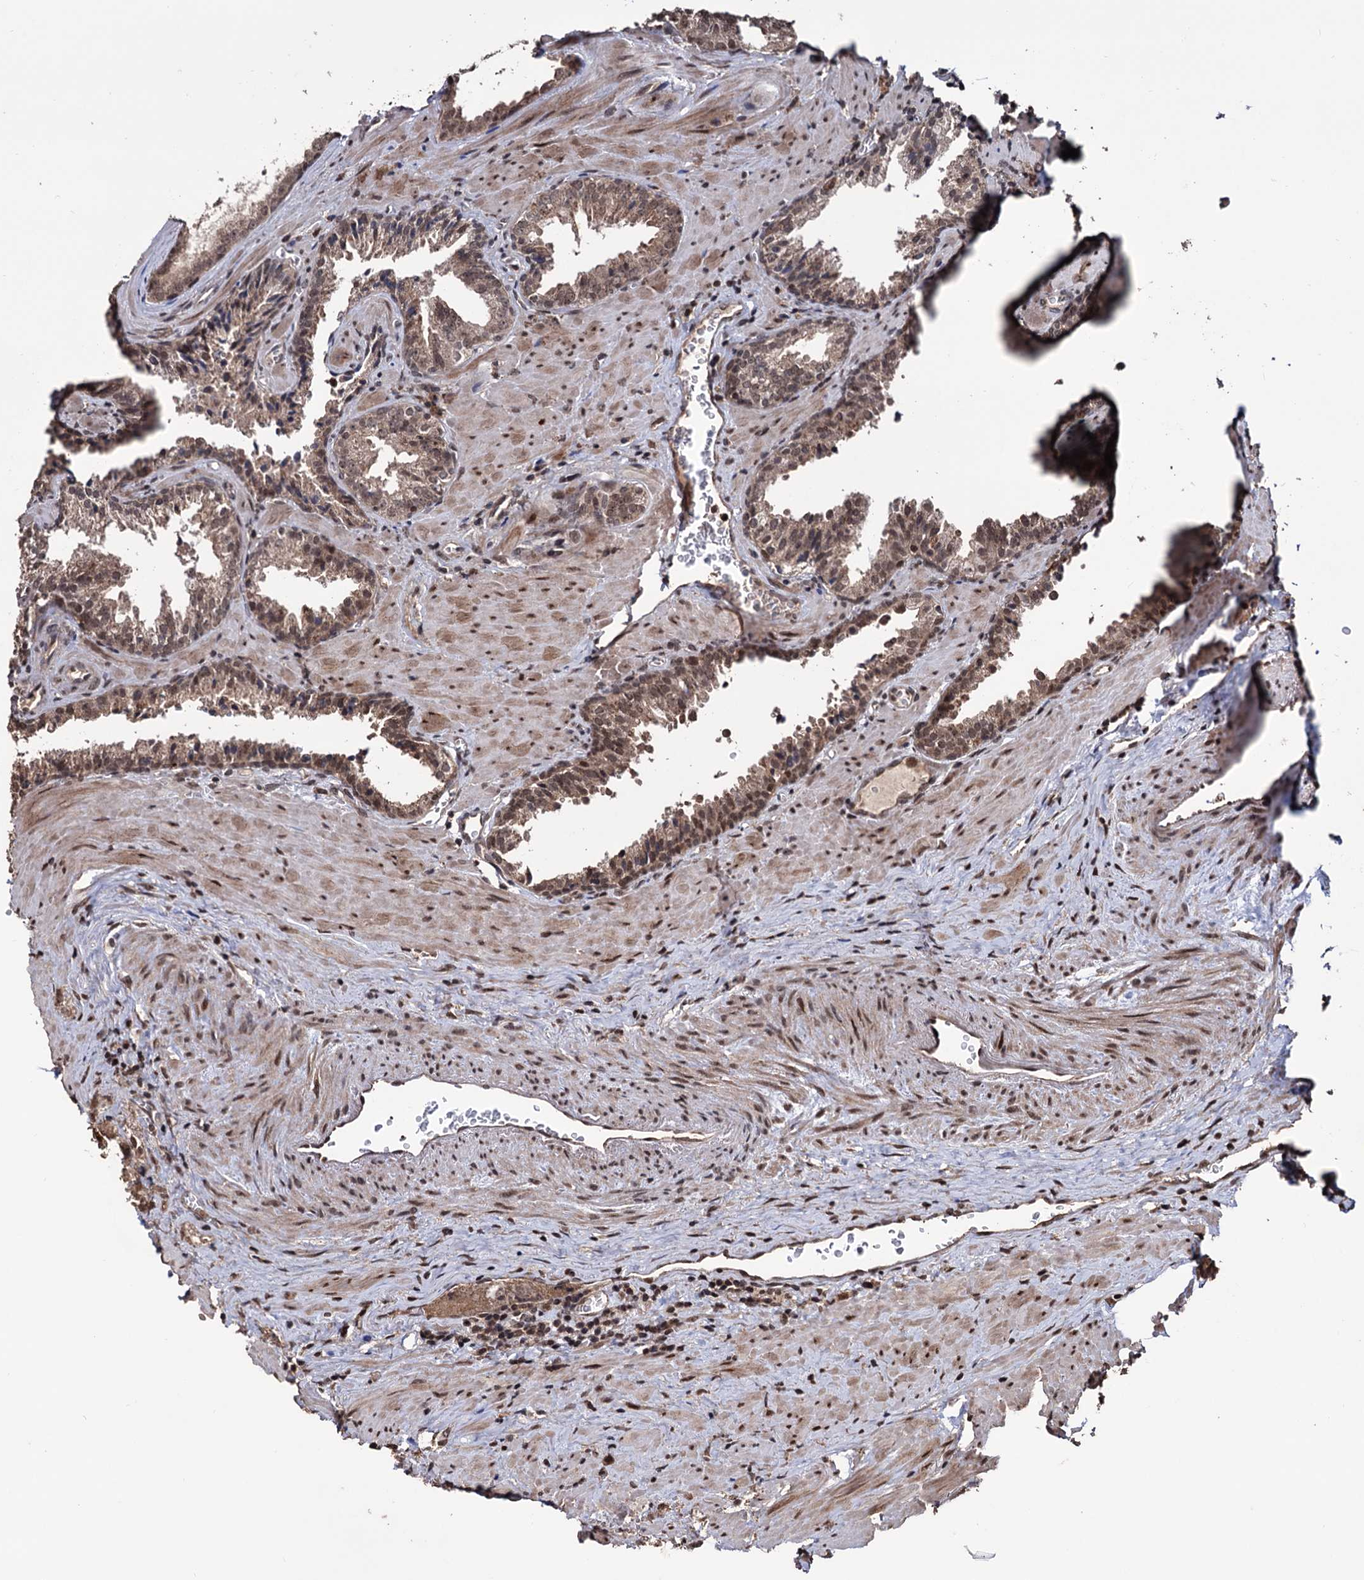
{"staining": {"intensity": "moderate", "quantity": ">75%", "location": "cytoplasmic/membranous,nuclear"}, "tissue": "prostate cancer", "cell_type": "Tumor cells", "image_type": "cancer", "snomed": [{"axis": "morphology", "description": "Adenocarcinoma, High grade"}, {"axis": "topography", "description": "Prostate"}], "caption": "Protein staining of prostate cancer tissue reveals moderate cytoplasmic/membranous and nuclear staining in approximately >75% of tumor cells.", "gene": "KLF5", "patient": {"sex": "male", "age": 68}}